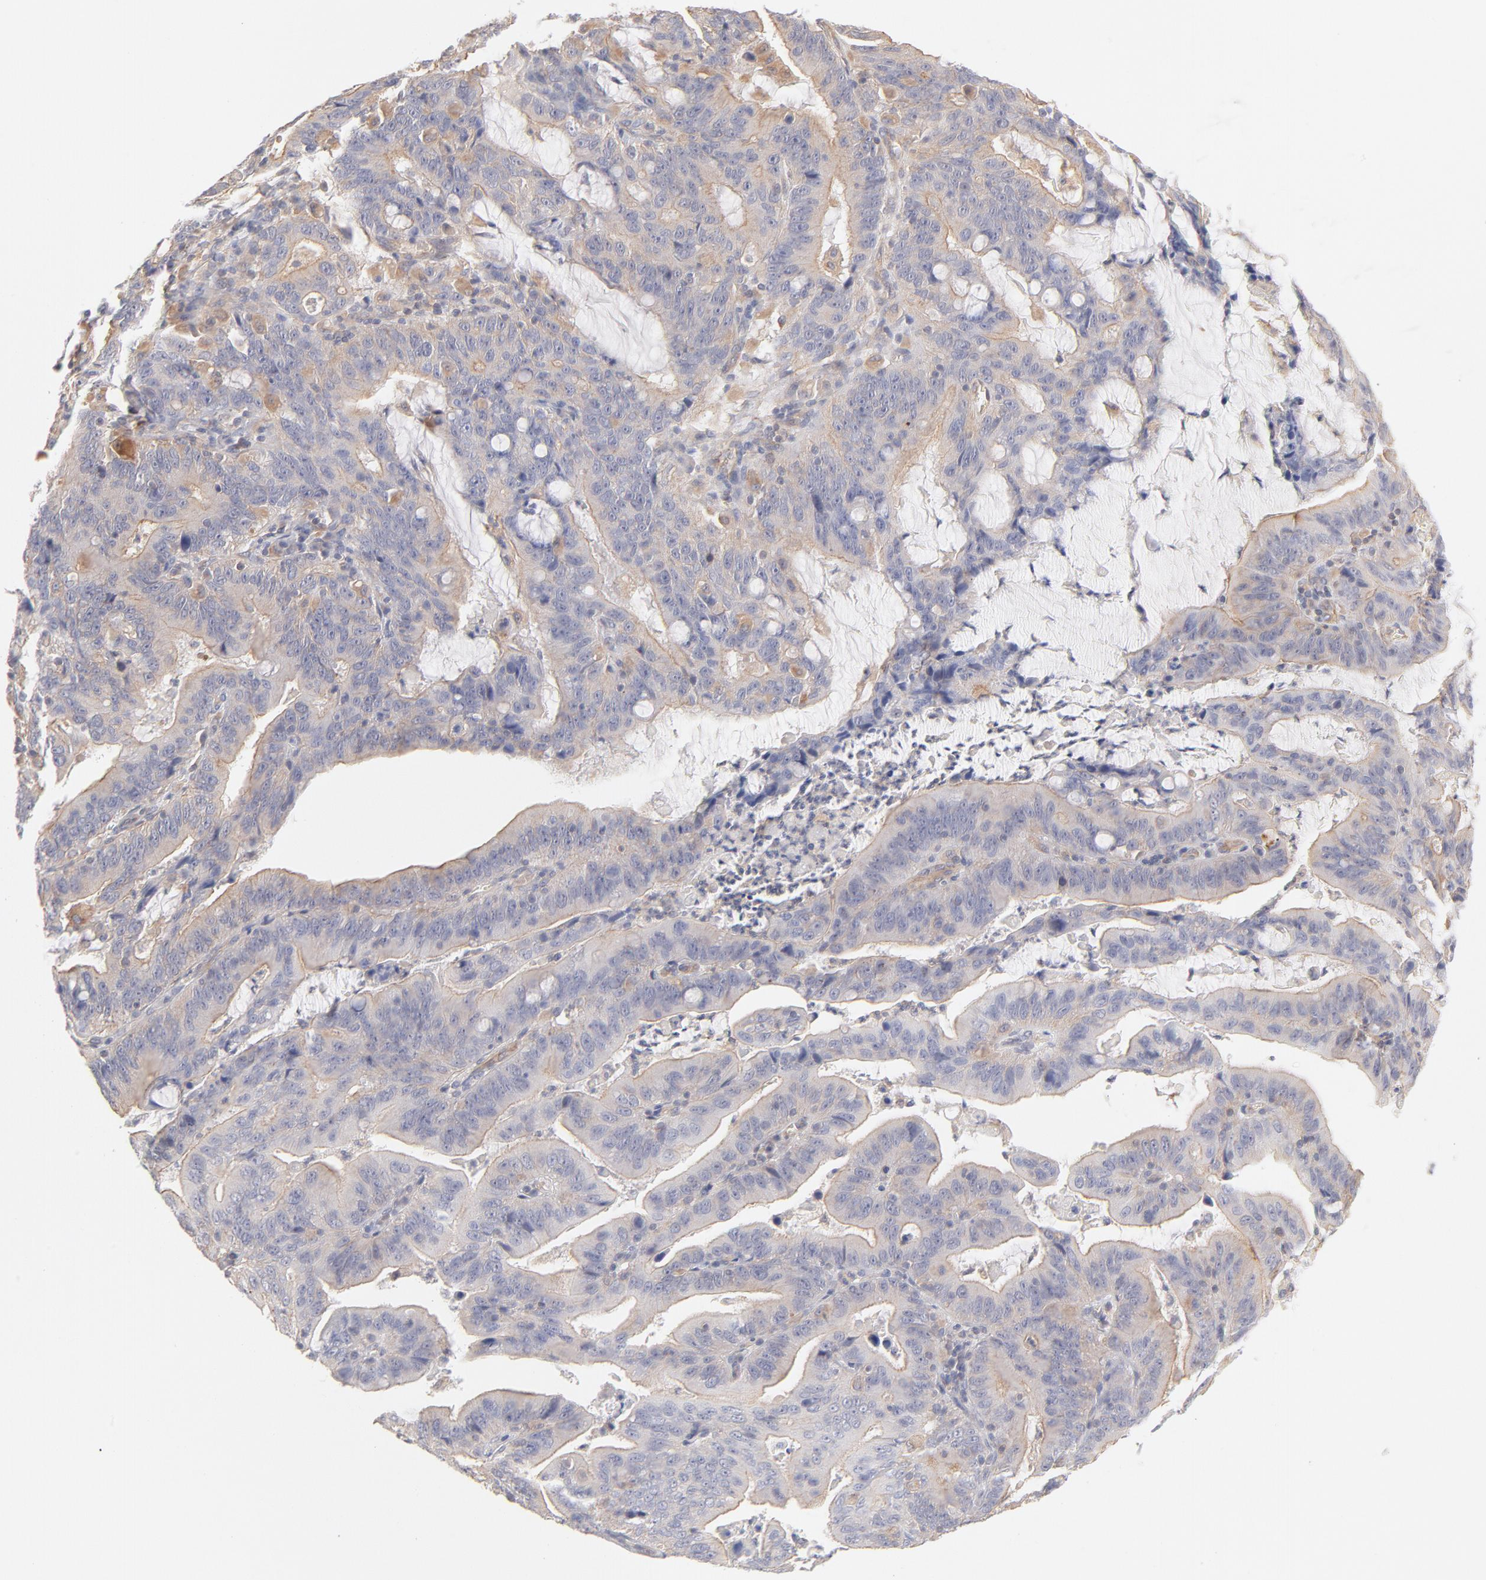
{"staining": {"intensity": "weak", "quantity": ">75%", "location": "cytoplasmic/membranous"}, "tissue": "stomach cancer", "cell_type": "Tumor cells", "image_type": "cancer", "snomed": [{"axis": "morphology", "description": "Adenocarcinoma, NOS"}, {"axis": "topography", "description": "Stomach, upper"}], "caption": "Immunohistochemical staining of stomach cancer displays low levels of weak cytoplasmic/membranous protein staining in approximately >75% of tumor cells. The staining is performed using DAB brown chromogen to label protein expression. The nuclei are counter-stained blue using hematoxylin.", "gene": "LDLRAP1", "patient": {"sex": "male", "age": 63}}